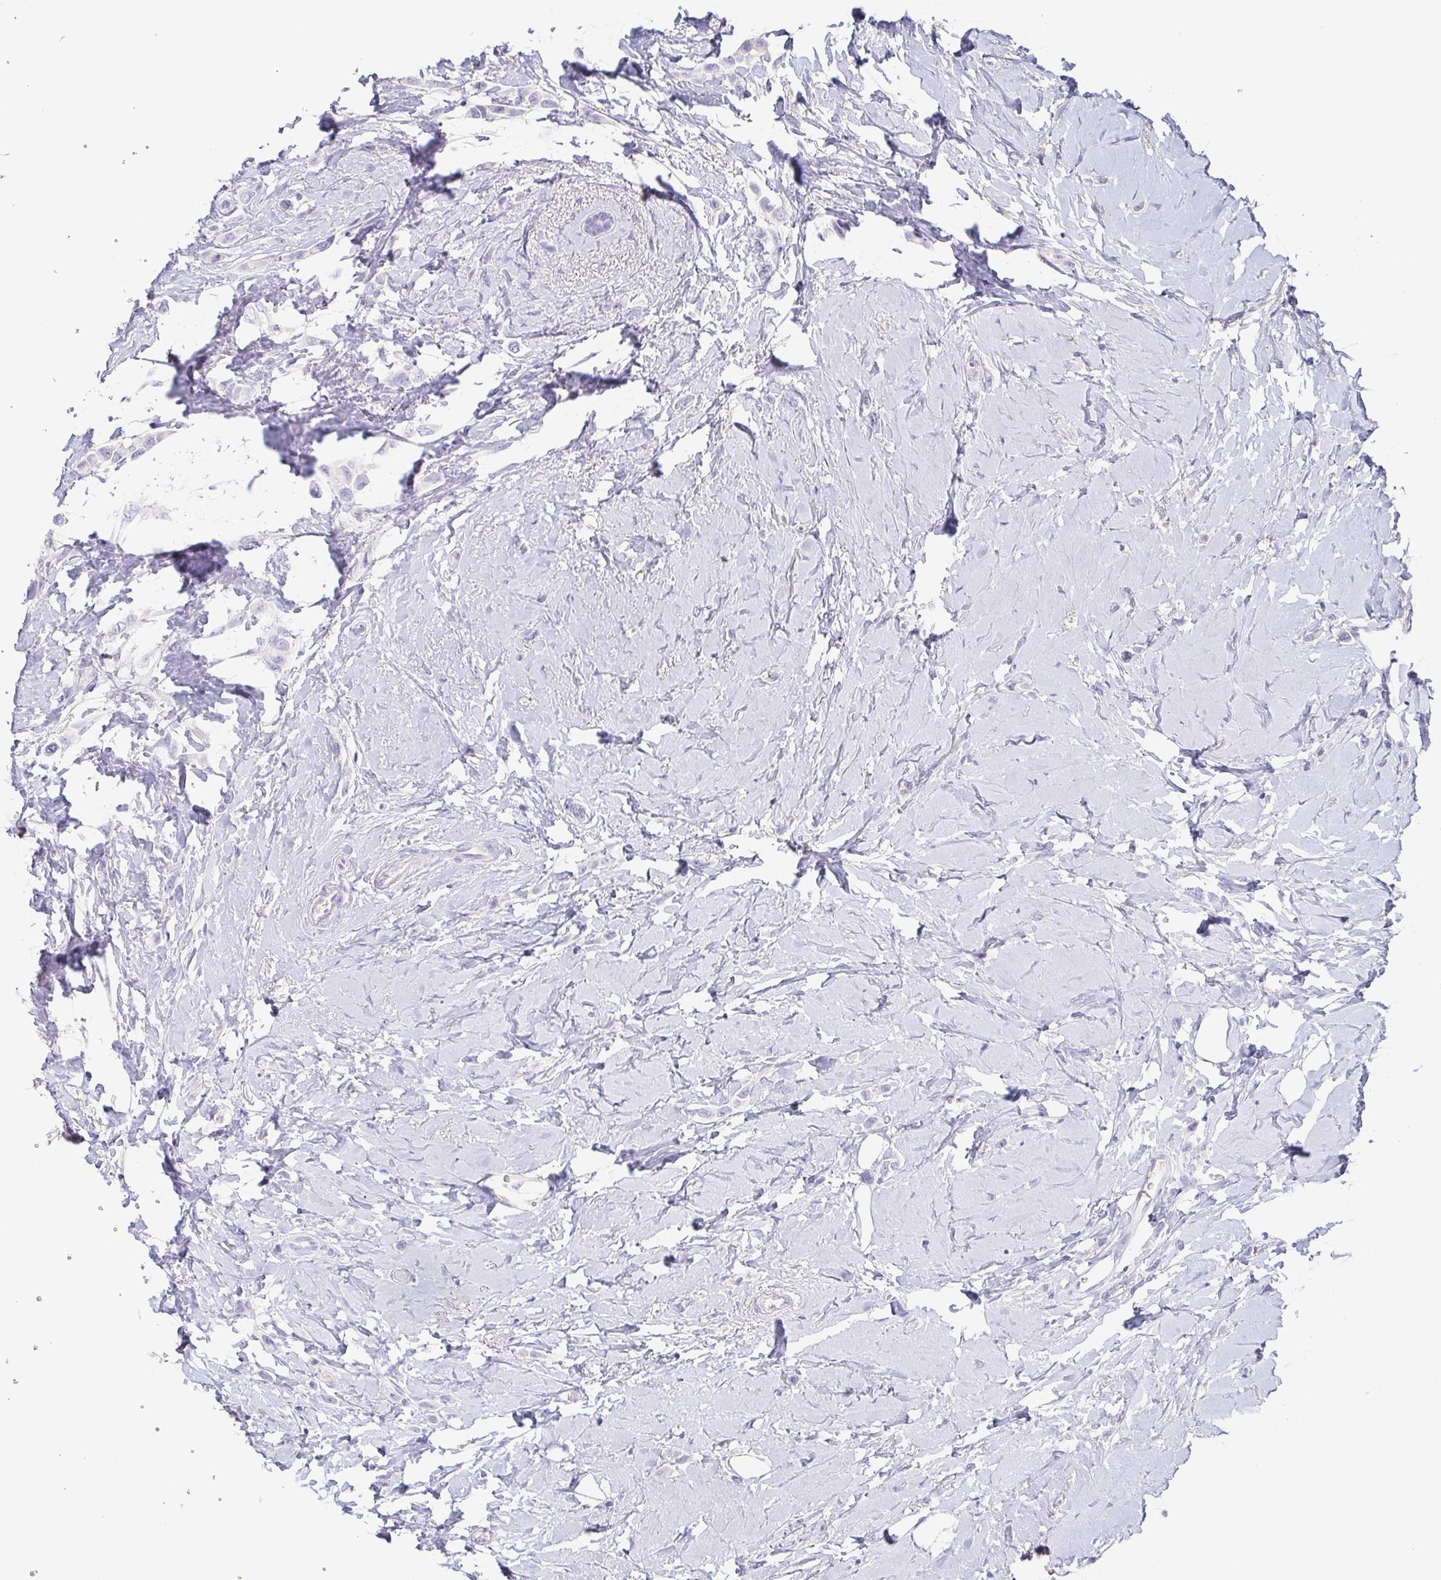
{"staining": {"intensity": "negative", "quantity": "none", "location": "none"}, "tissue": "breast cancer", "cell_type": "Tumor cells", "image_type": "cancer", "snomed": [{"axis": "morphology", "description": "Lobular carcinoma"}, {"axis": "topography", "description": "Breast"}], "caption": "This is a histopathology image of immunohistochemistry staining of breast lobular carcinoma, which shows no staining in tumor cells.", "gene": "BPIFA2", "patient": {"sex": "female", "age": 66}}